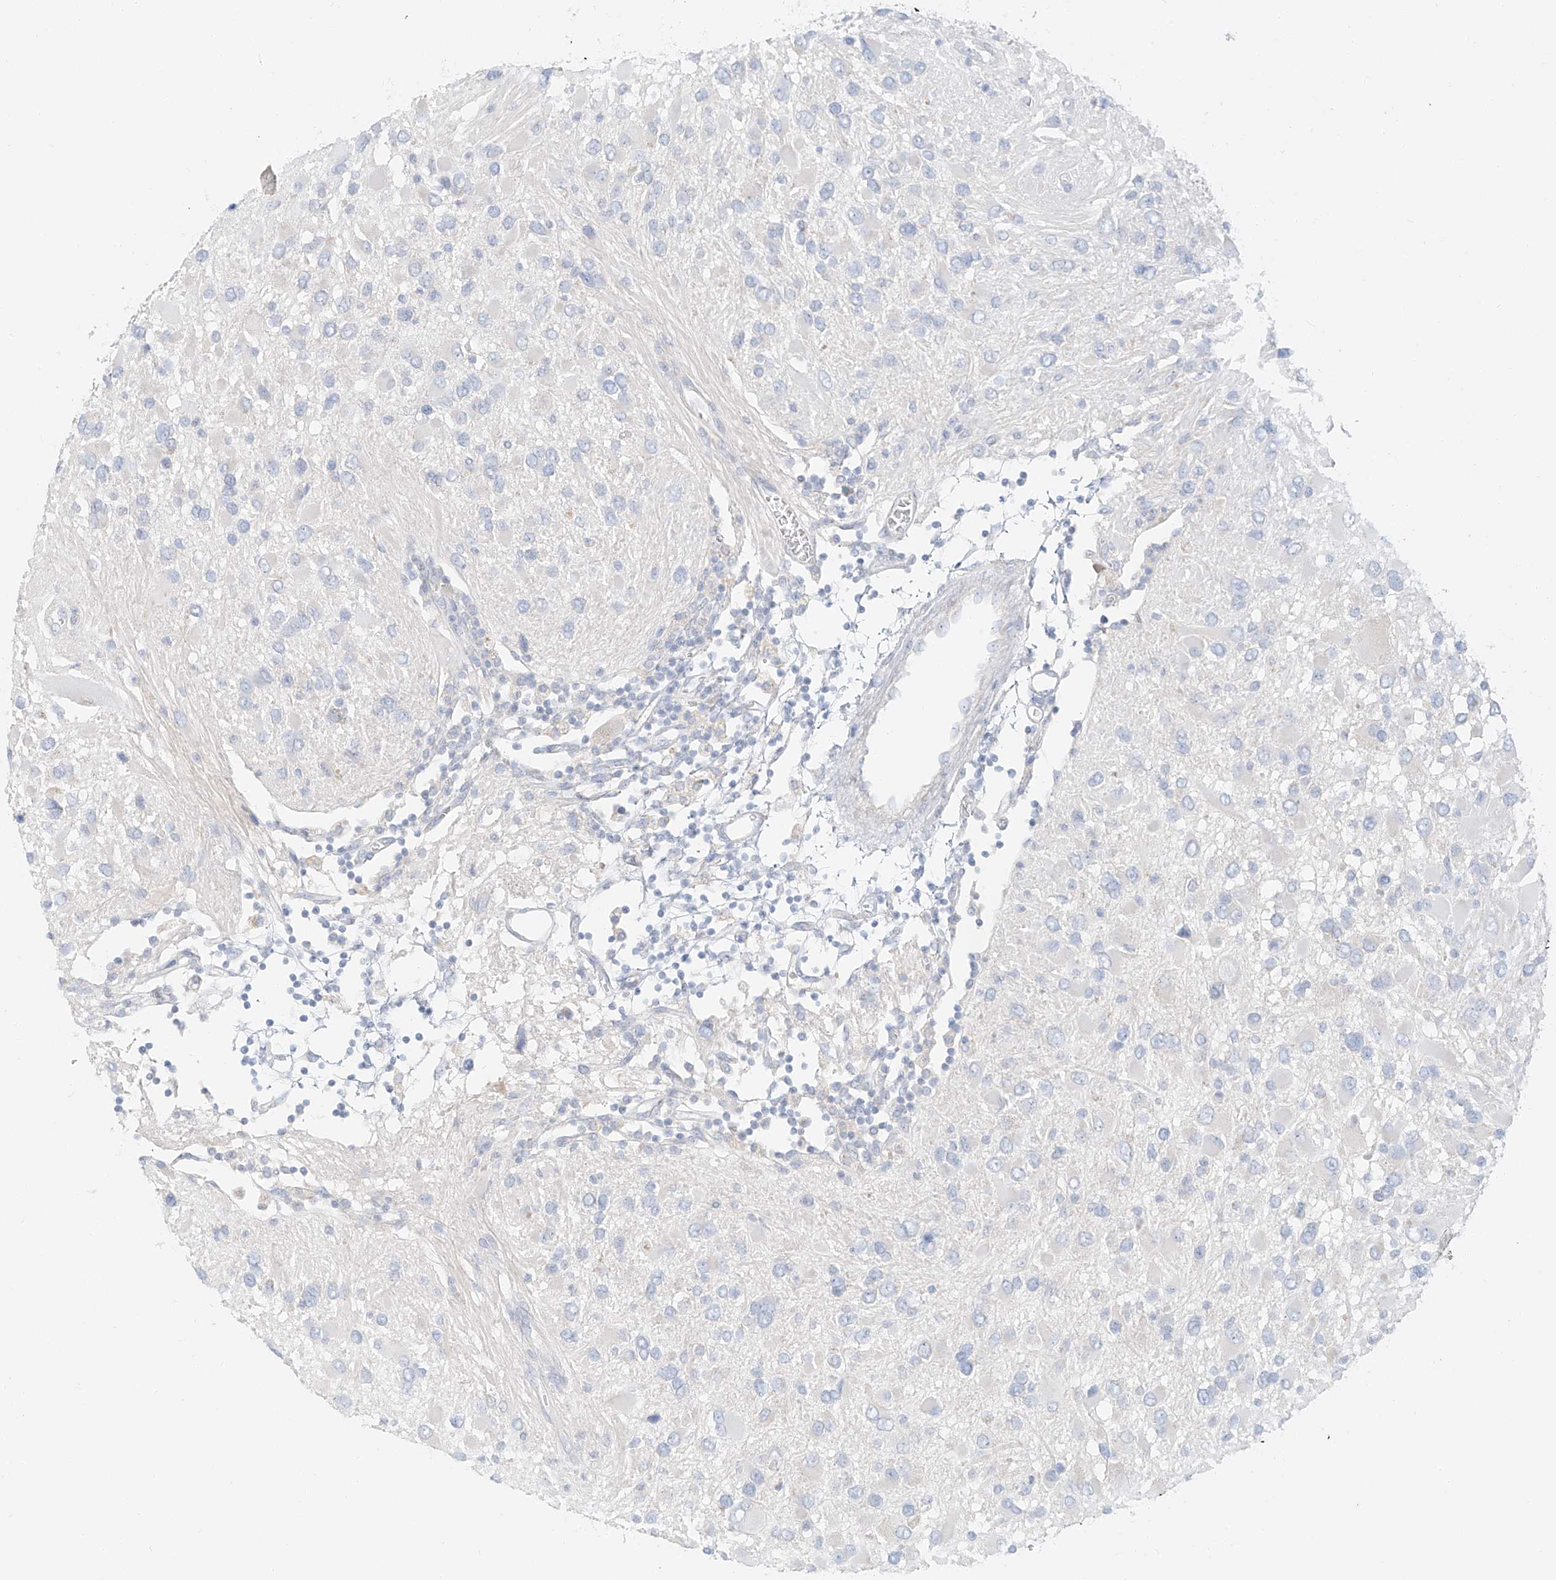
{"staining": {"intensity": "negative", "quantity": "none", "location": "none"}, "tissue": "glioma", "cell_type": "Tumor cells", "image_type": "cancer", "snomed": [{"axis": "morphology", "description": "Glioma, malignant, High grade"}, {"axis": "topography", "description": "Brain"}], "caption": "Glioma stained for a protein using immunohistochemistry (IHC) displays no expression tumor cells.", "gene": "PGC", "patient": {"sex": "male", "age": 53}}